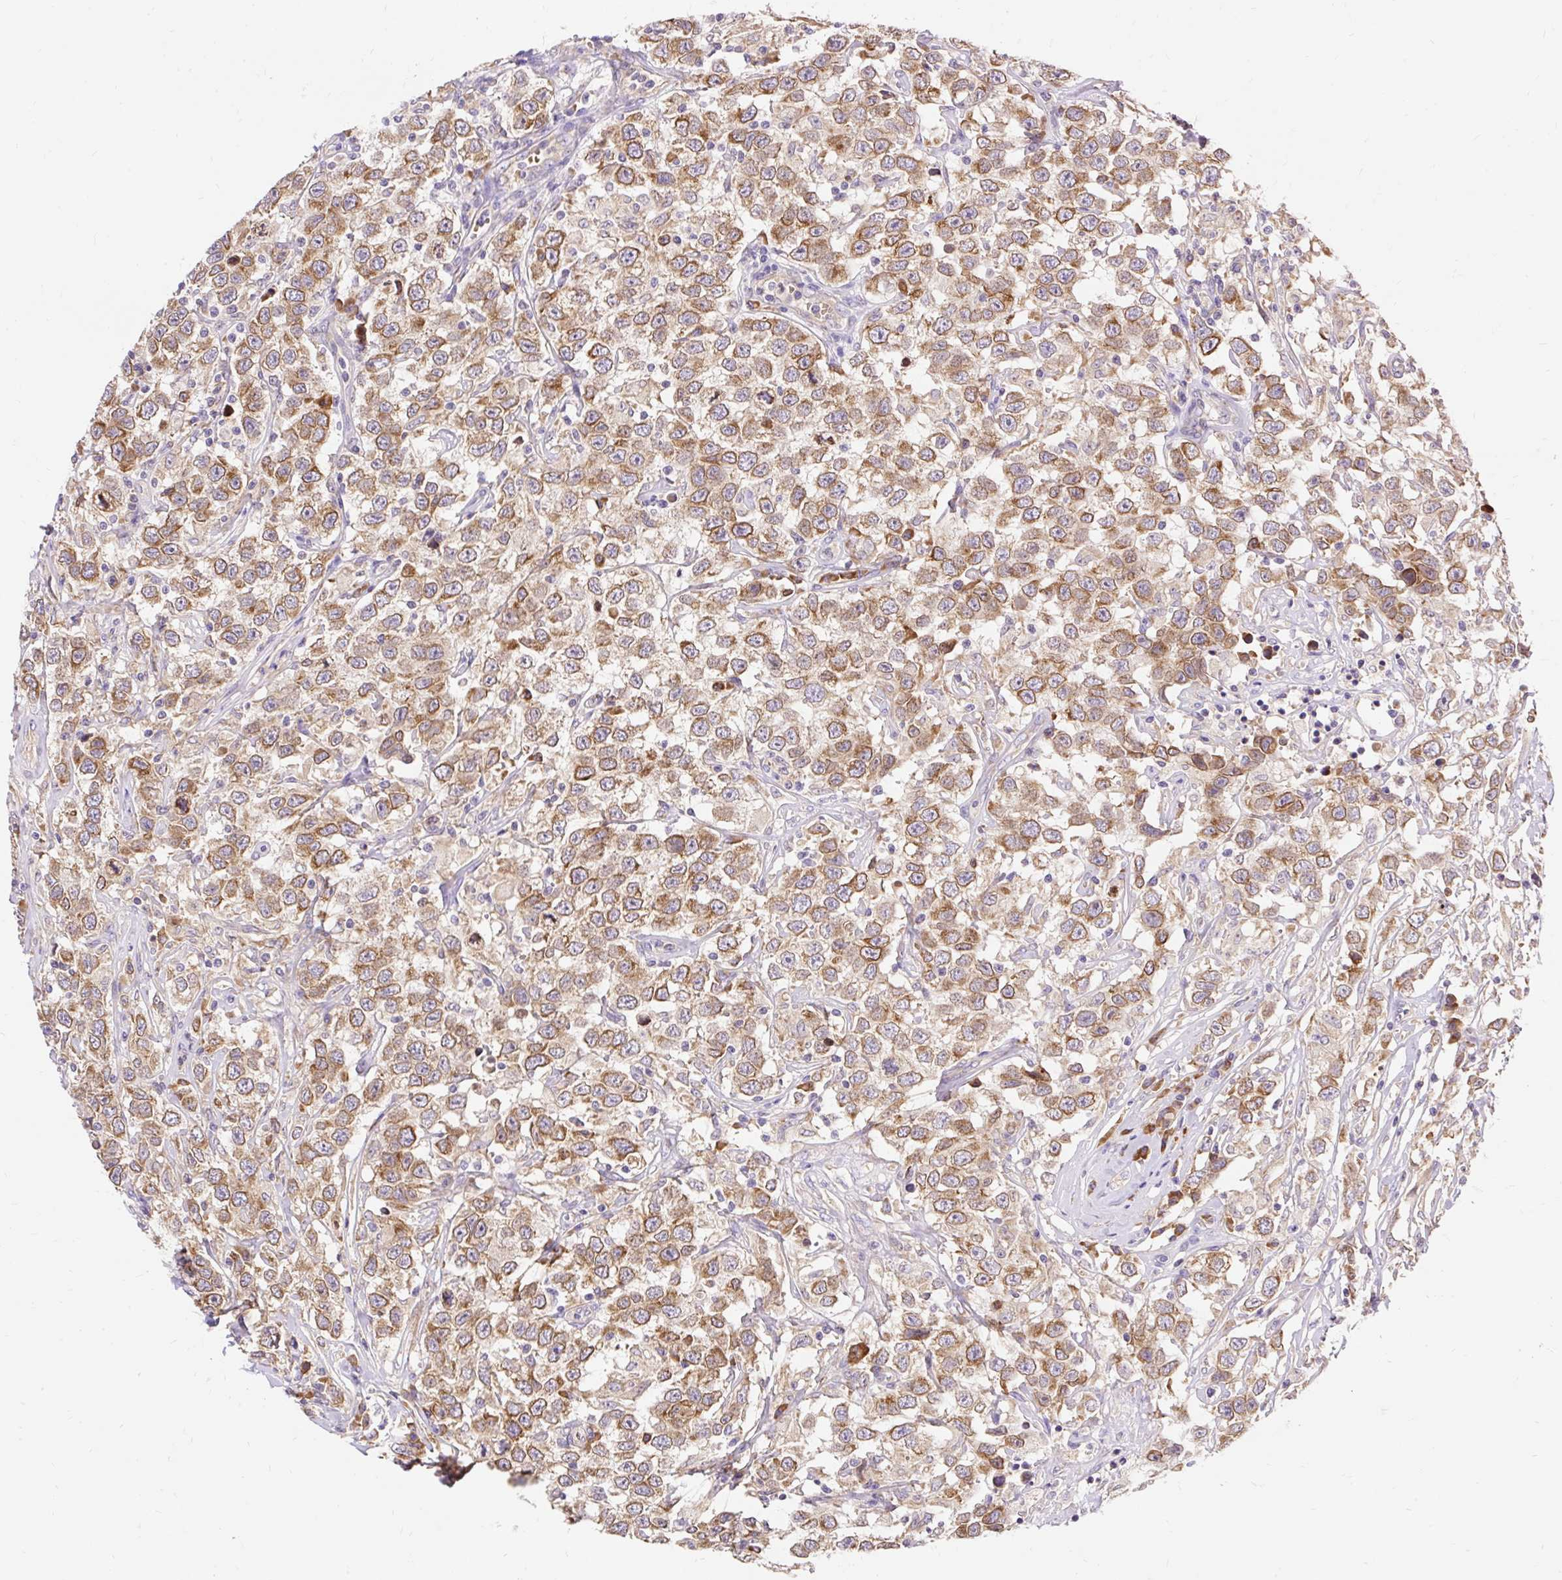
{"staining": {"intensity": "moderate", "quantity": ">75%", "location": "cytoplasmic/membranous"}, "tissue": "testis cancer", "cell_type": "Tumor cells", "image_type": "cancer", "snomed": [{"axis": "morphology", "description": "Seminoma, NOS"}, {"axis": "topography", "description": "Testis"}], "caption": "The photomicrograph shows a brown stain indicating the presence of a protein in the cytoplasmic/membranous of tumor cells in testis seminoma.", "gene": "SEC63", "patient": {"sex": "male", "age": 41}}